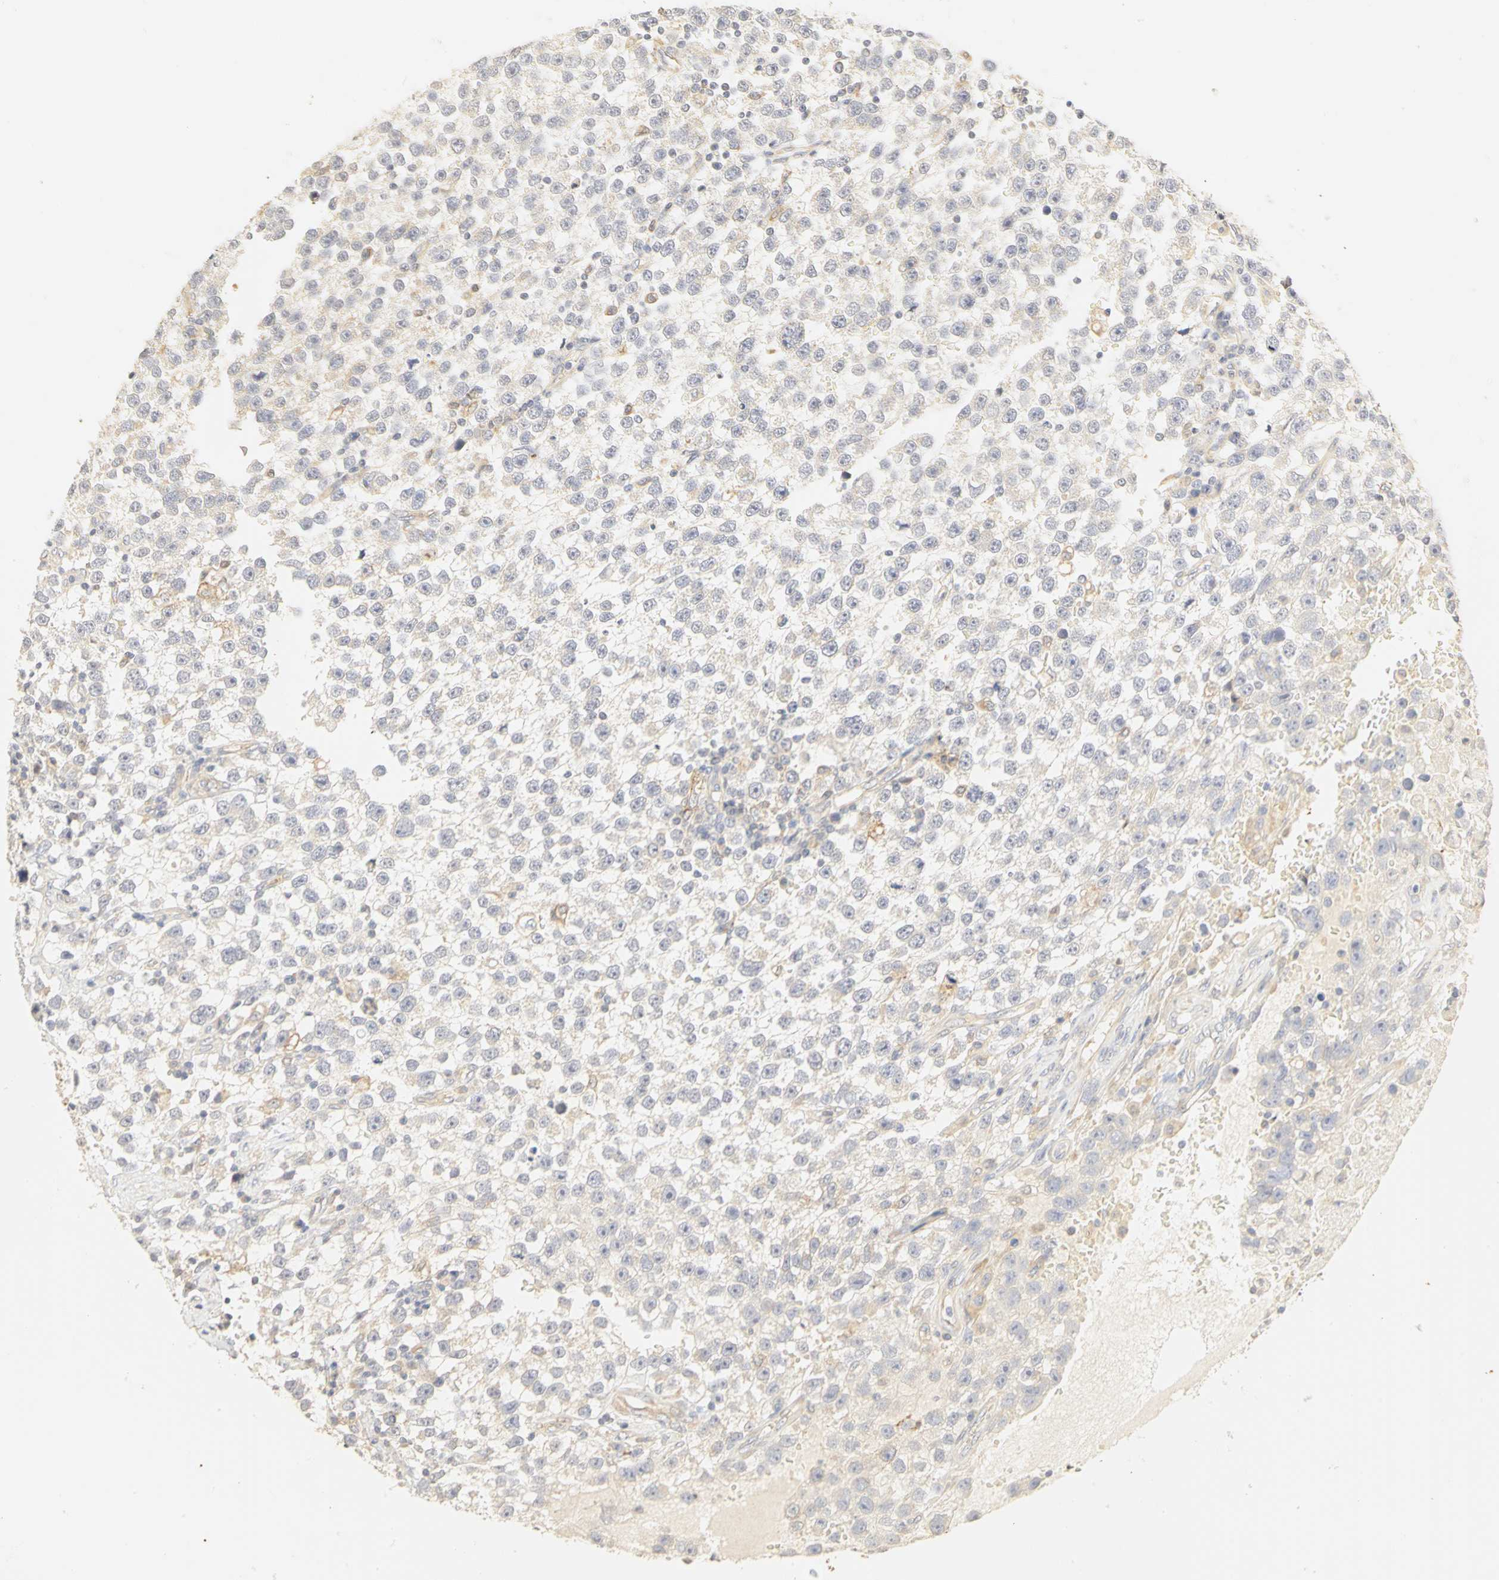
{"staining": {"intensity": "weak", "quantity": ">75%", "location": "cytoplasmic/membranous"}, "tissue": "testis cancer", "cell_type": "Tumor cells", "image_type": "cancer", "snomed": [{"axis": "morphology", "description": "Seminoma, NOS"}, {"axis": "topography", "description": "Testis"}], "caption": "A brown stain shows weak cytoplasmic/membranous positivity of a protein in testis seminoma tumor cells.", "gene": "GNRH2", "patient": {"sex": "male", "age": 33}}